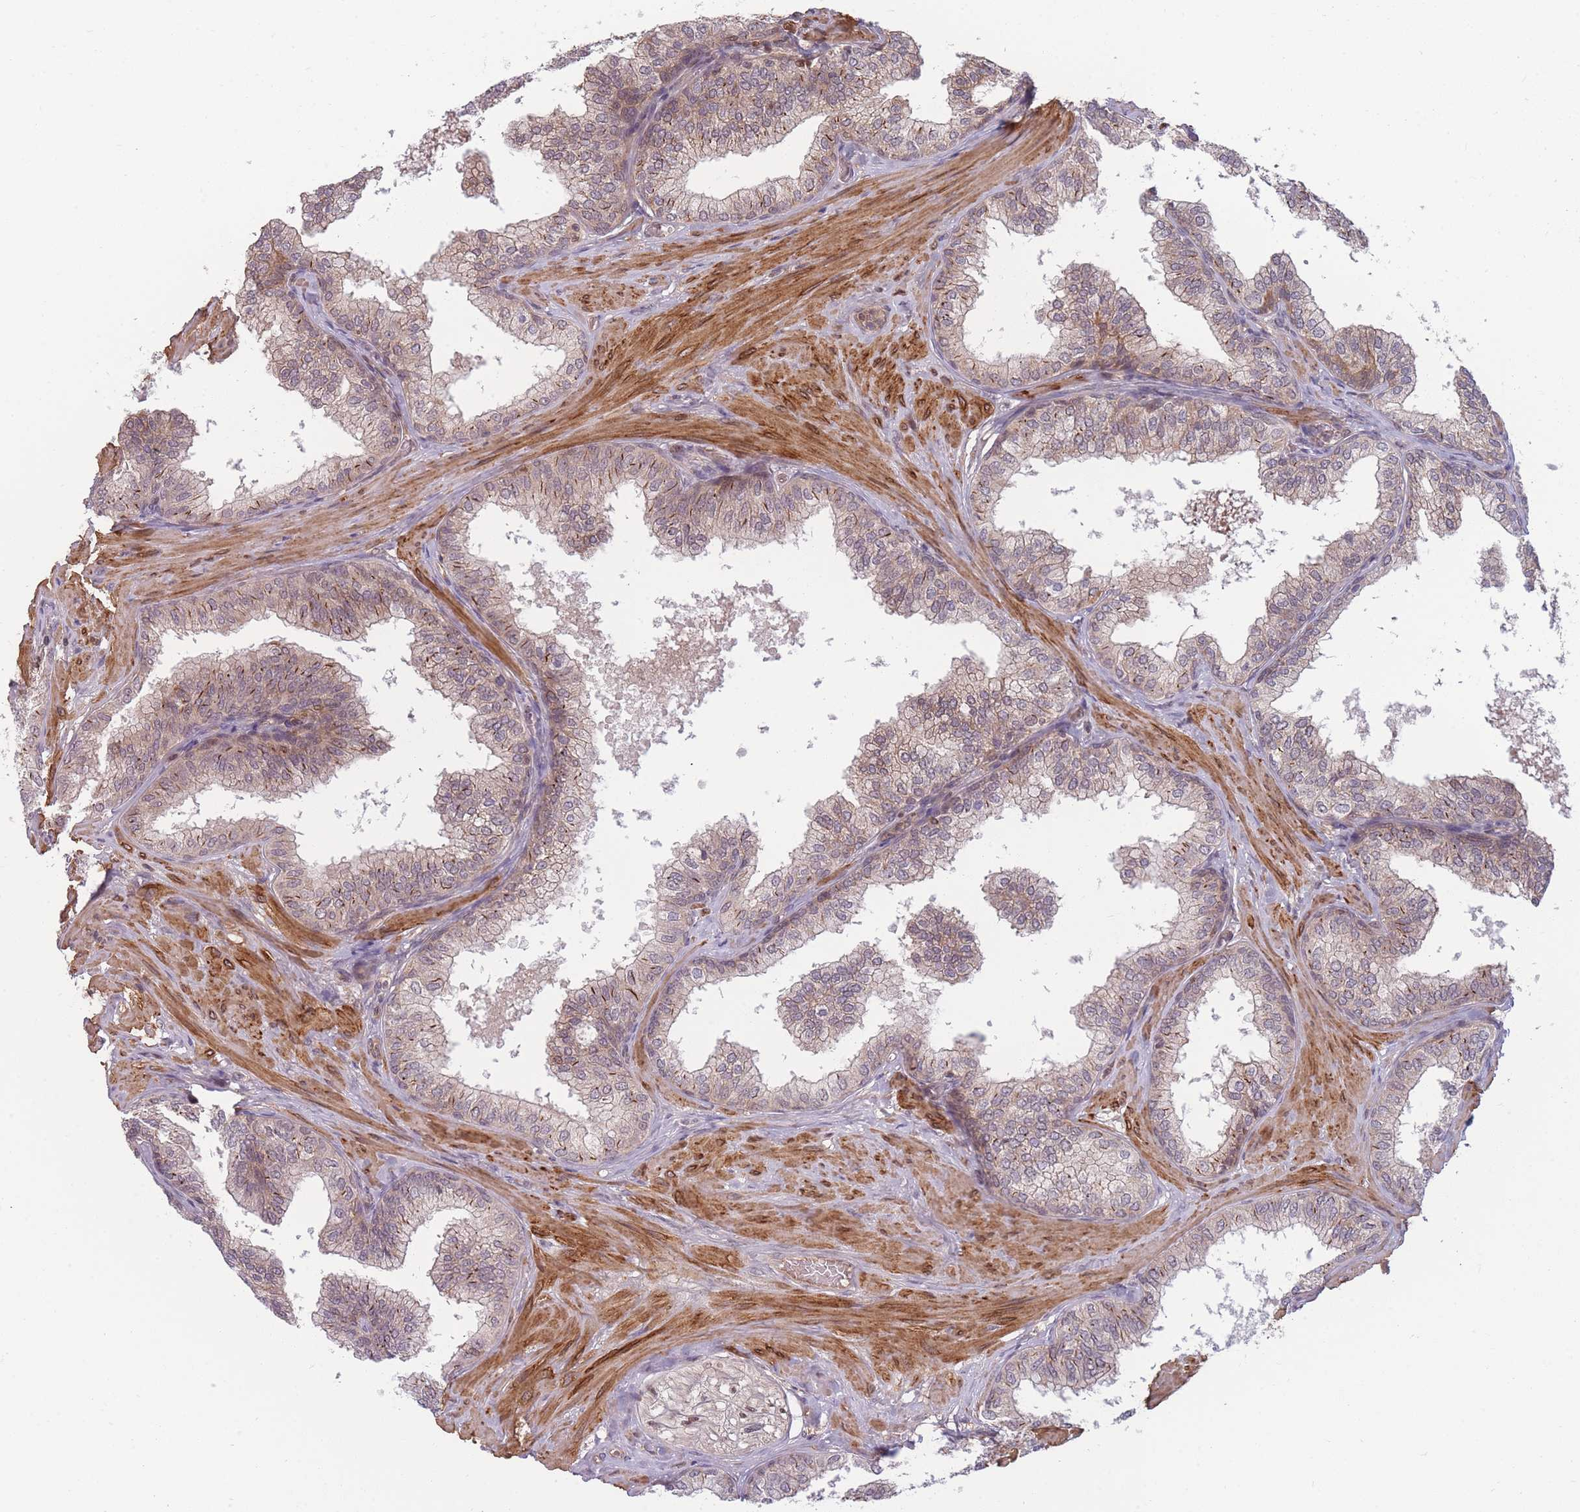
{"staining": {"intensity": "weak", "quantity": "25%-75%", "location": "cytoplasmic/membranous"}, "tissue": "prostate", "cell_type": "Glandular cells", "image_type": "normal", "snomed": [{"axis": "morphology", "description": "Normal tissue, NOS"}, {"axis": "topography", "description": "Prostate"}], "caption": "Glandular cells demonstrate low levels of weak cytoplasmic/membranous expression in about 25%-75% of cells in normal human prostate.", "gene": "FAM153A", "patient": {"sex": "male", "age": 60}}